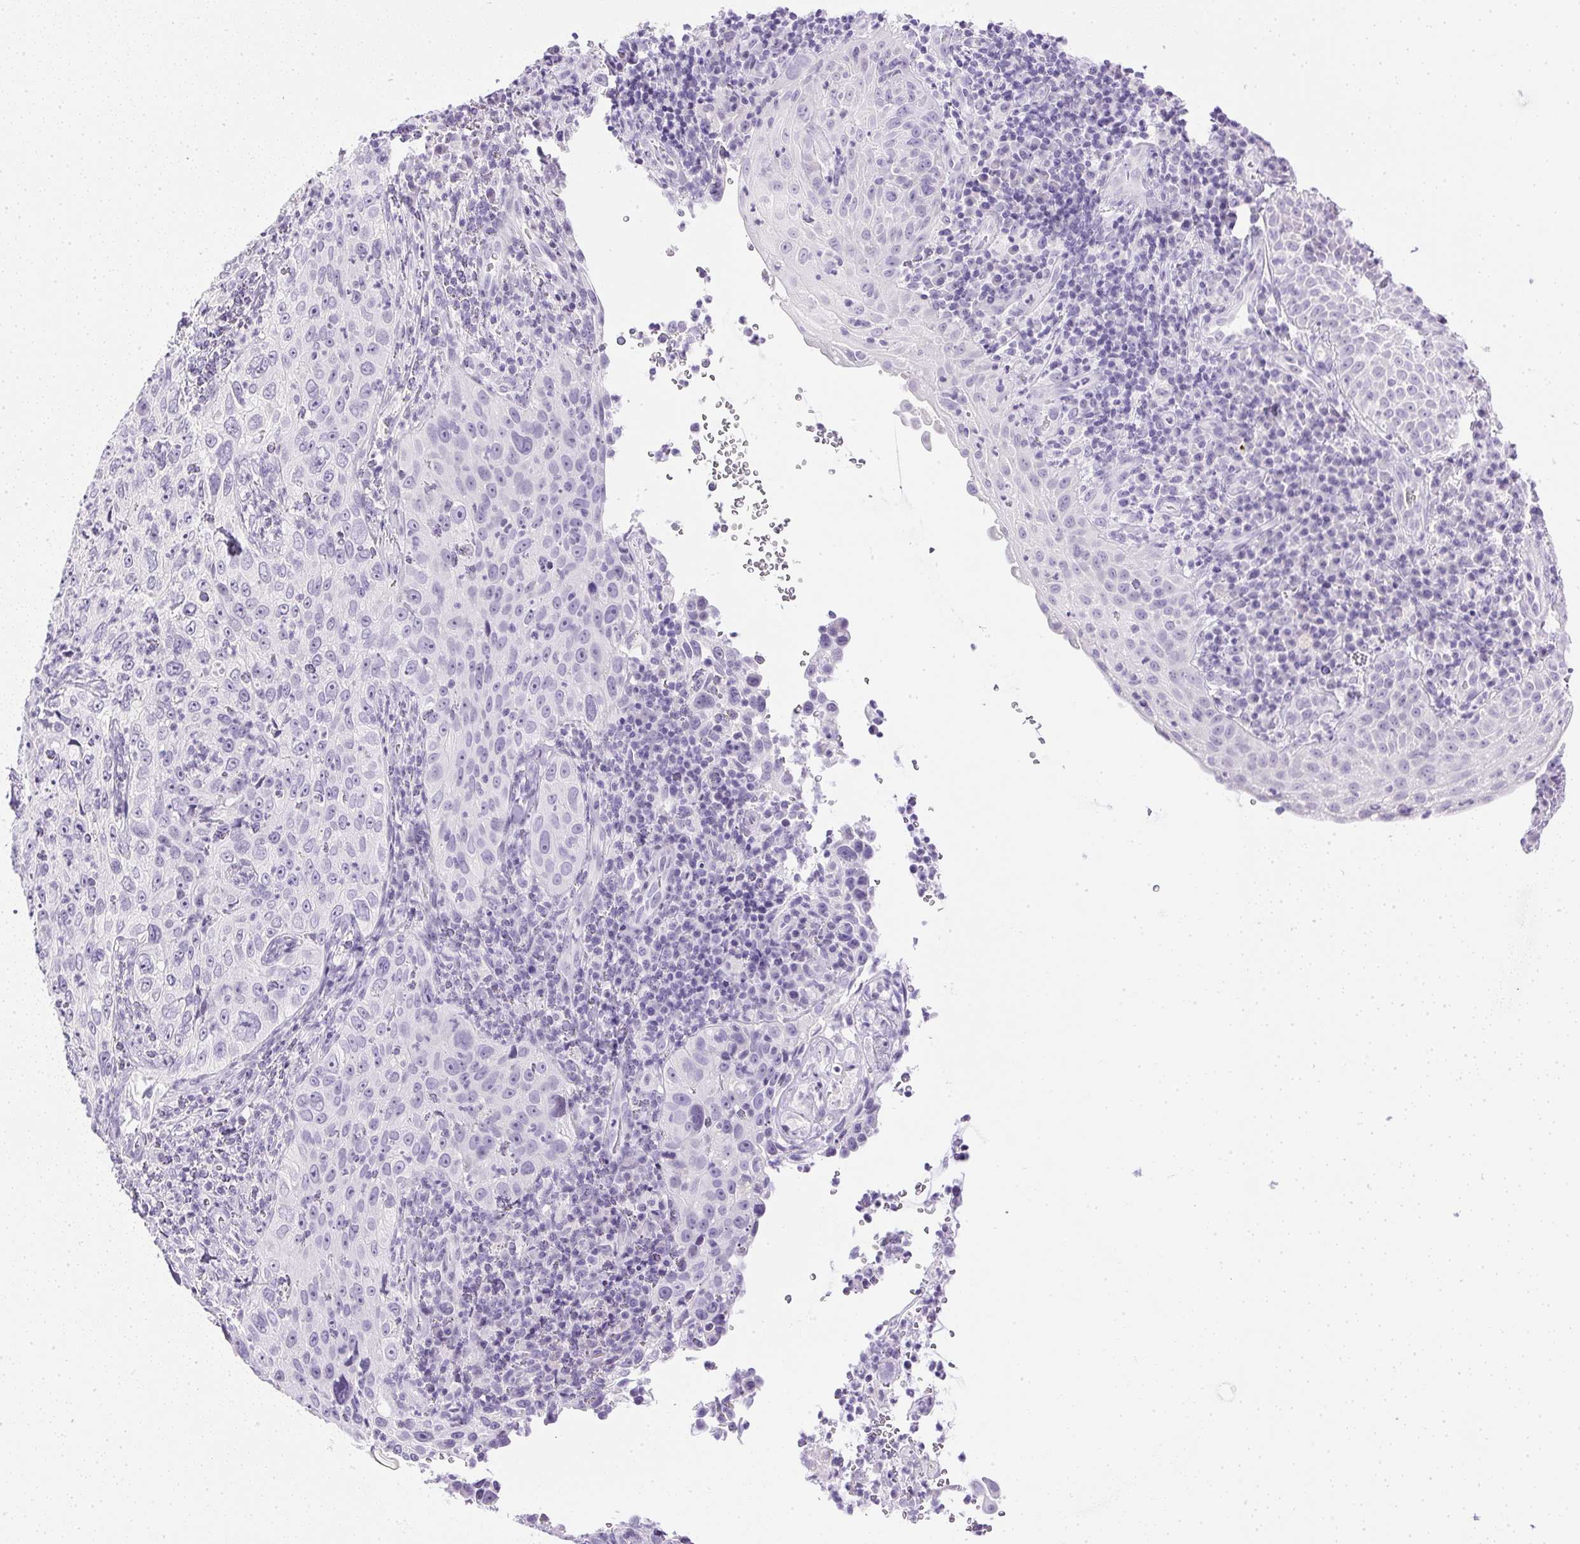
{"staining": {"intensity": "negative", "quantity": "none", "location": "none"}, "tissue": "cervical cancer", "cell_type": "Tumor cells", "image_type": "cancer", "snomed": [{"axis": "morphology", "description": "Squamous cell carcinoma, NOS"}, {"axis": "topography", "description": "Cervix"}], "caption": "An image of cervical squamous cell carcinoma stained for a protein demonstrates no brown staining in tumor cells.", "gene": "CPB1", "patient": {"sex": "female", "age": 30}}